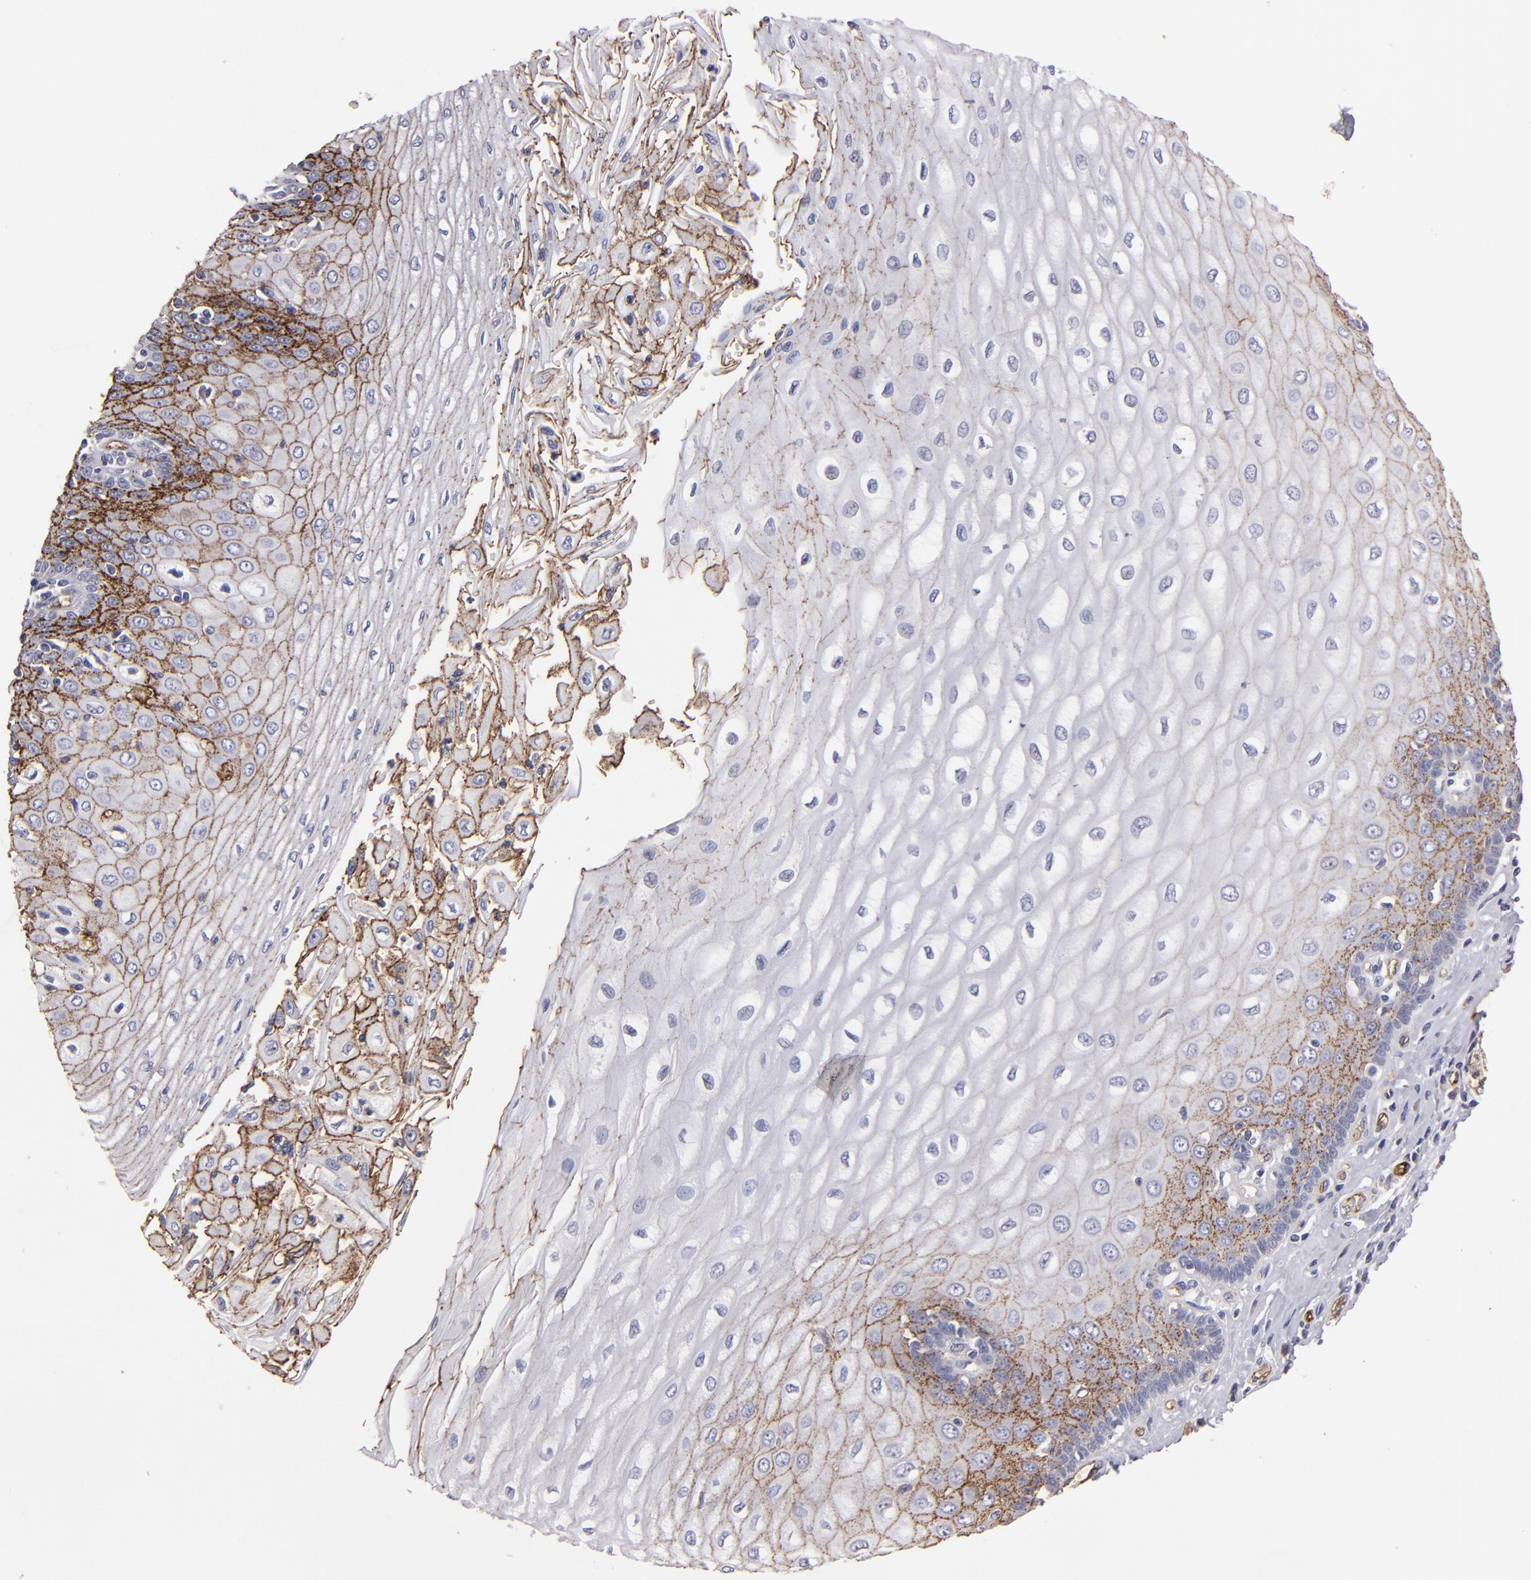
{"staining": {"intensity": "moderate", "quantity": "25%-75%", "location": "cytoplasmic/membranous"}, "tissue": "esophagus", "cell_type": "Squamous epithelial cells", "image_type": "normal", "snomed": [{"axis": "morphology", "description": "Normal tissue, NOS"}, {"axis": "topography", "description": "Esophagus"}], "caption": "Squamous epithelial cells reveal medium levels of moderate cytoplasmic/membranous positivity in about 25%-75% of cells in benign human esophagus.", "gene": "CLDN5", "patient": {"sex": "male", "age": 62}}